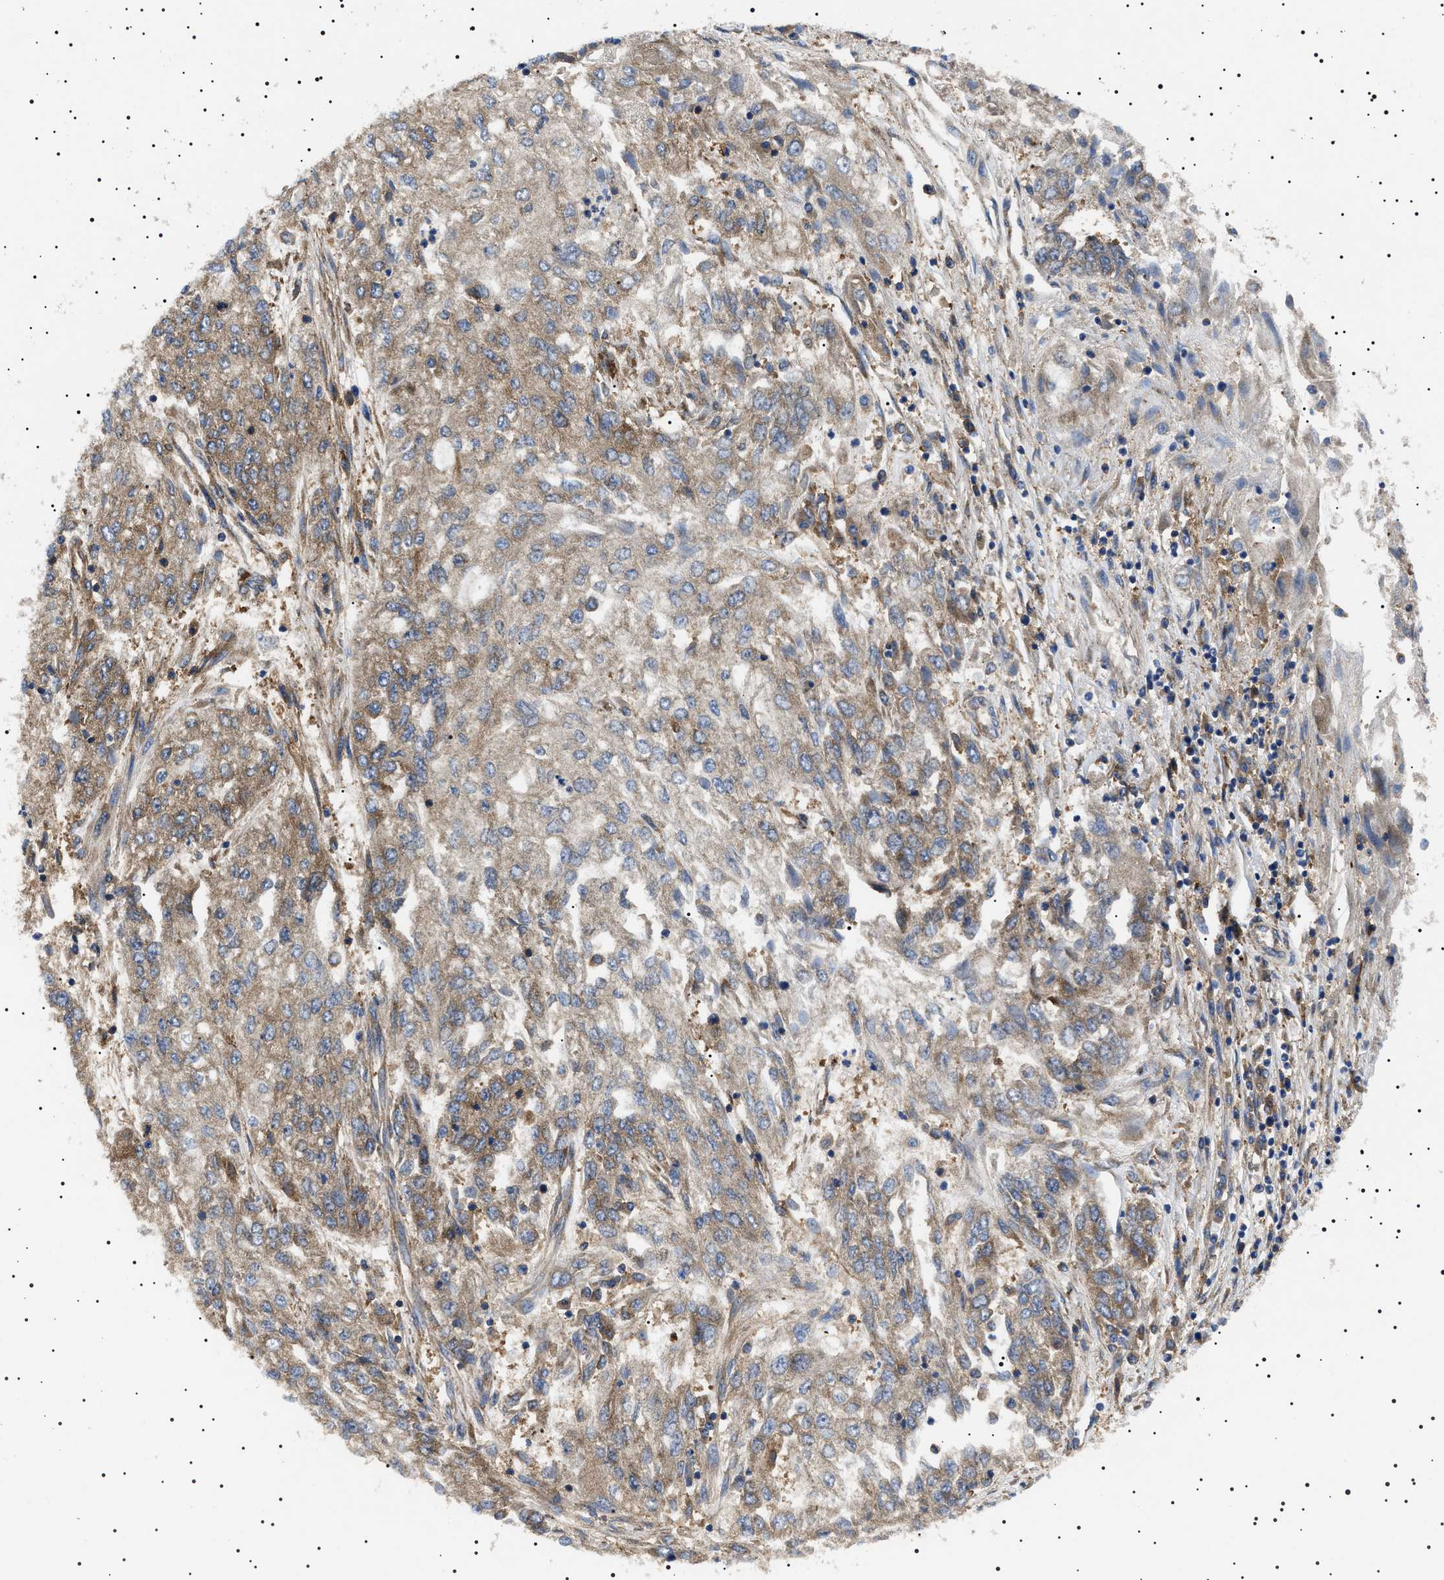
{"staining": {"intensity": "moderate", "quantity": ">75%", "location": "cytoplasmic/membranous"}, "tissue": "endometrial cancer", "cell_type": "Tumor cells", "image_type": "cancer", "snomed": [{"axis": "morphology", "description": "Adenocarcinoma, NOS"}, {"axis": "topography", "description": "Endometrium"}], "caption": "Endometrial cancer (adenocarcinoma) was stained to show a protein in brown. There is medium levels of moderate cytoplasmic/membranous expression in about >75% of tumor cells. The protein is stained brown, and the nuclei are stained in blue (DAB IHC with brightfield microscopy, high magnification).", "gene": "TPP2", "patient": {"sex": "female", "age": 49}}